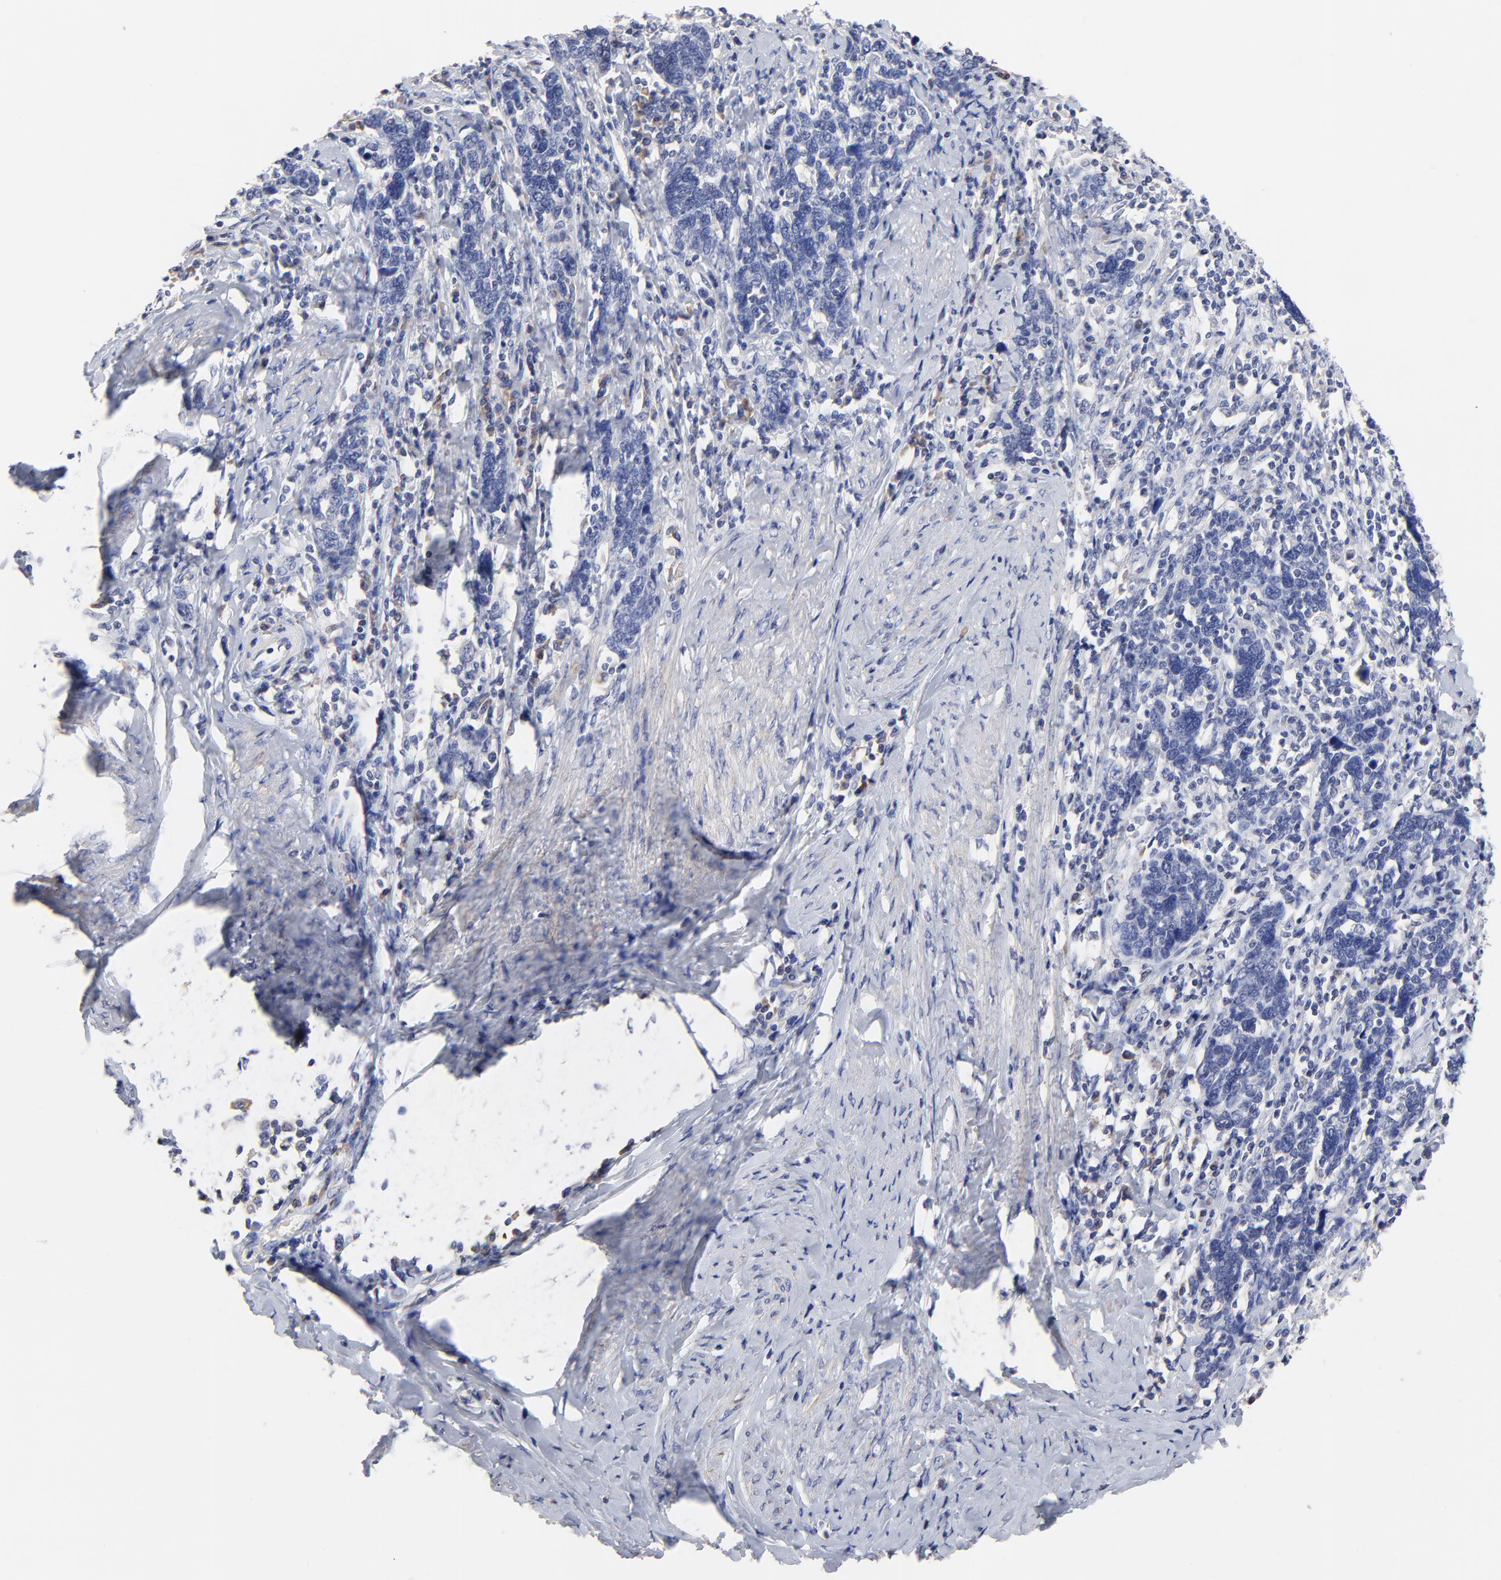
{"staining": {"intensity": "negative", "quantity": "none", "location": "none"}, "tissue": "cervical cancer", "cell_type": "Tumor cells", "image_type": "cancer", "snomed": [{"axis": "morphology", "description": "Squamous cell carcinoma, NOS"}, {"axis": "topography", "description": "Cervix"}], "caption": "Immunohistochemical staining of cervical squamous cell carcinoma reveals no significant positivity in tumor cells. (DAB (3,3'-diaminobenzidine) IHC with hematoxylin counter stain).", "gene": "TWNK", "patient": {"sex": "female", "age": 41}}